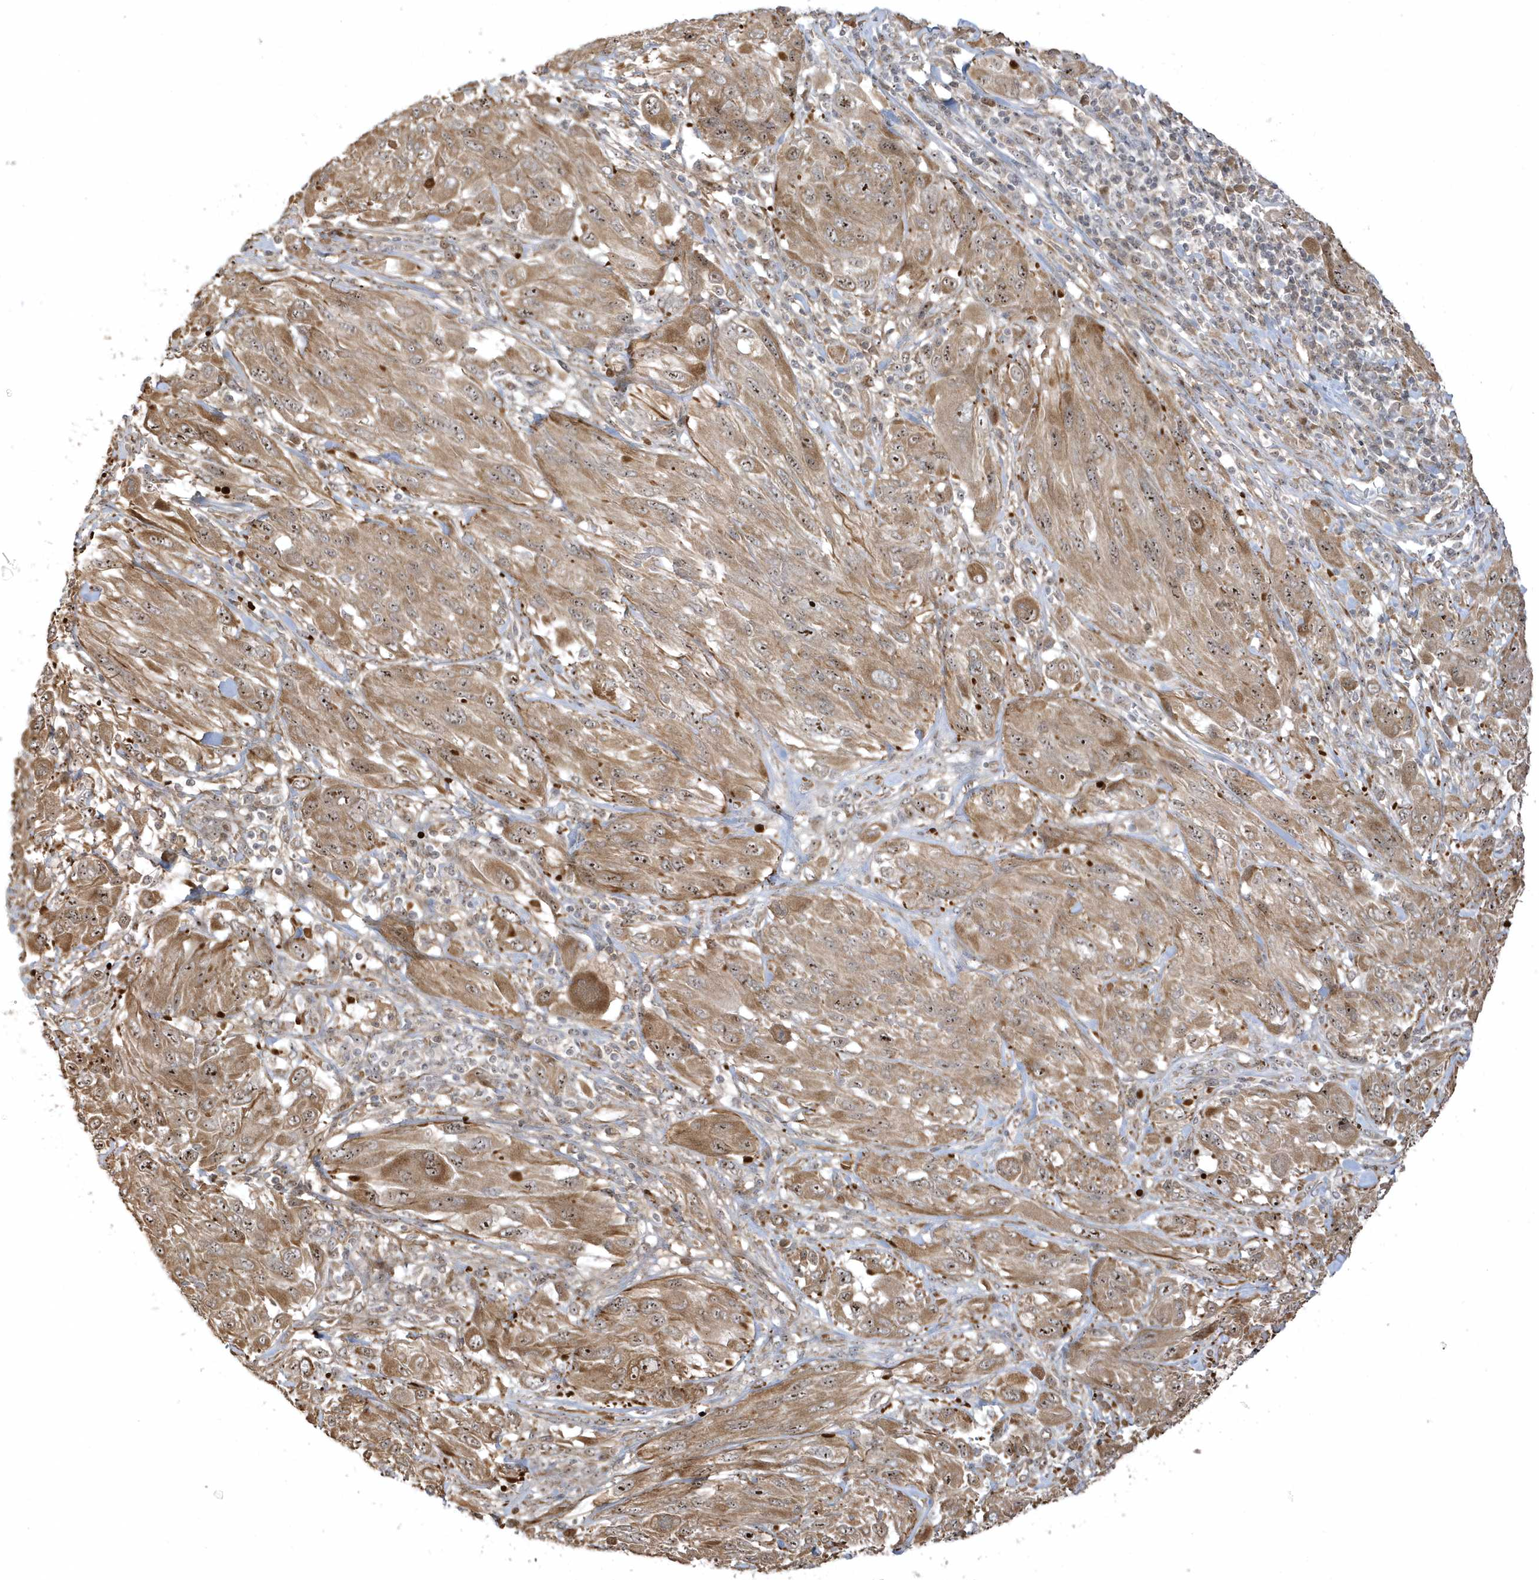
{"staining": {"intensity": "moderate", "quantity": ">75%", "location": "cytoplasmic/membranous,nuclear"}, "tissue": "melanoma", "cell_type": "Tumor cells", "image_type": "cancer", "snomed": [{"axis": "morphology", "description": "Malignant melanoma, NOS"}, {"axis": "topography", "description": "Skin"}], "caption": "Immunohistochemistry micrograph of human malignant melanoma stained for a protein (brown), which shows medium levels of moderate cytoplasmic/membranous and nuclear positivity in approximately >75% of tumor cells.", "gene": "ECM2", "patient": {"sex": "female", "age": 91}}